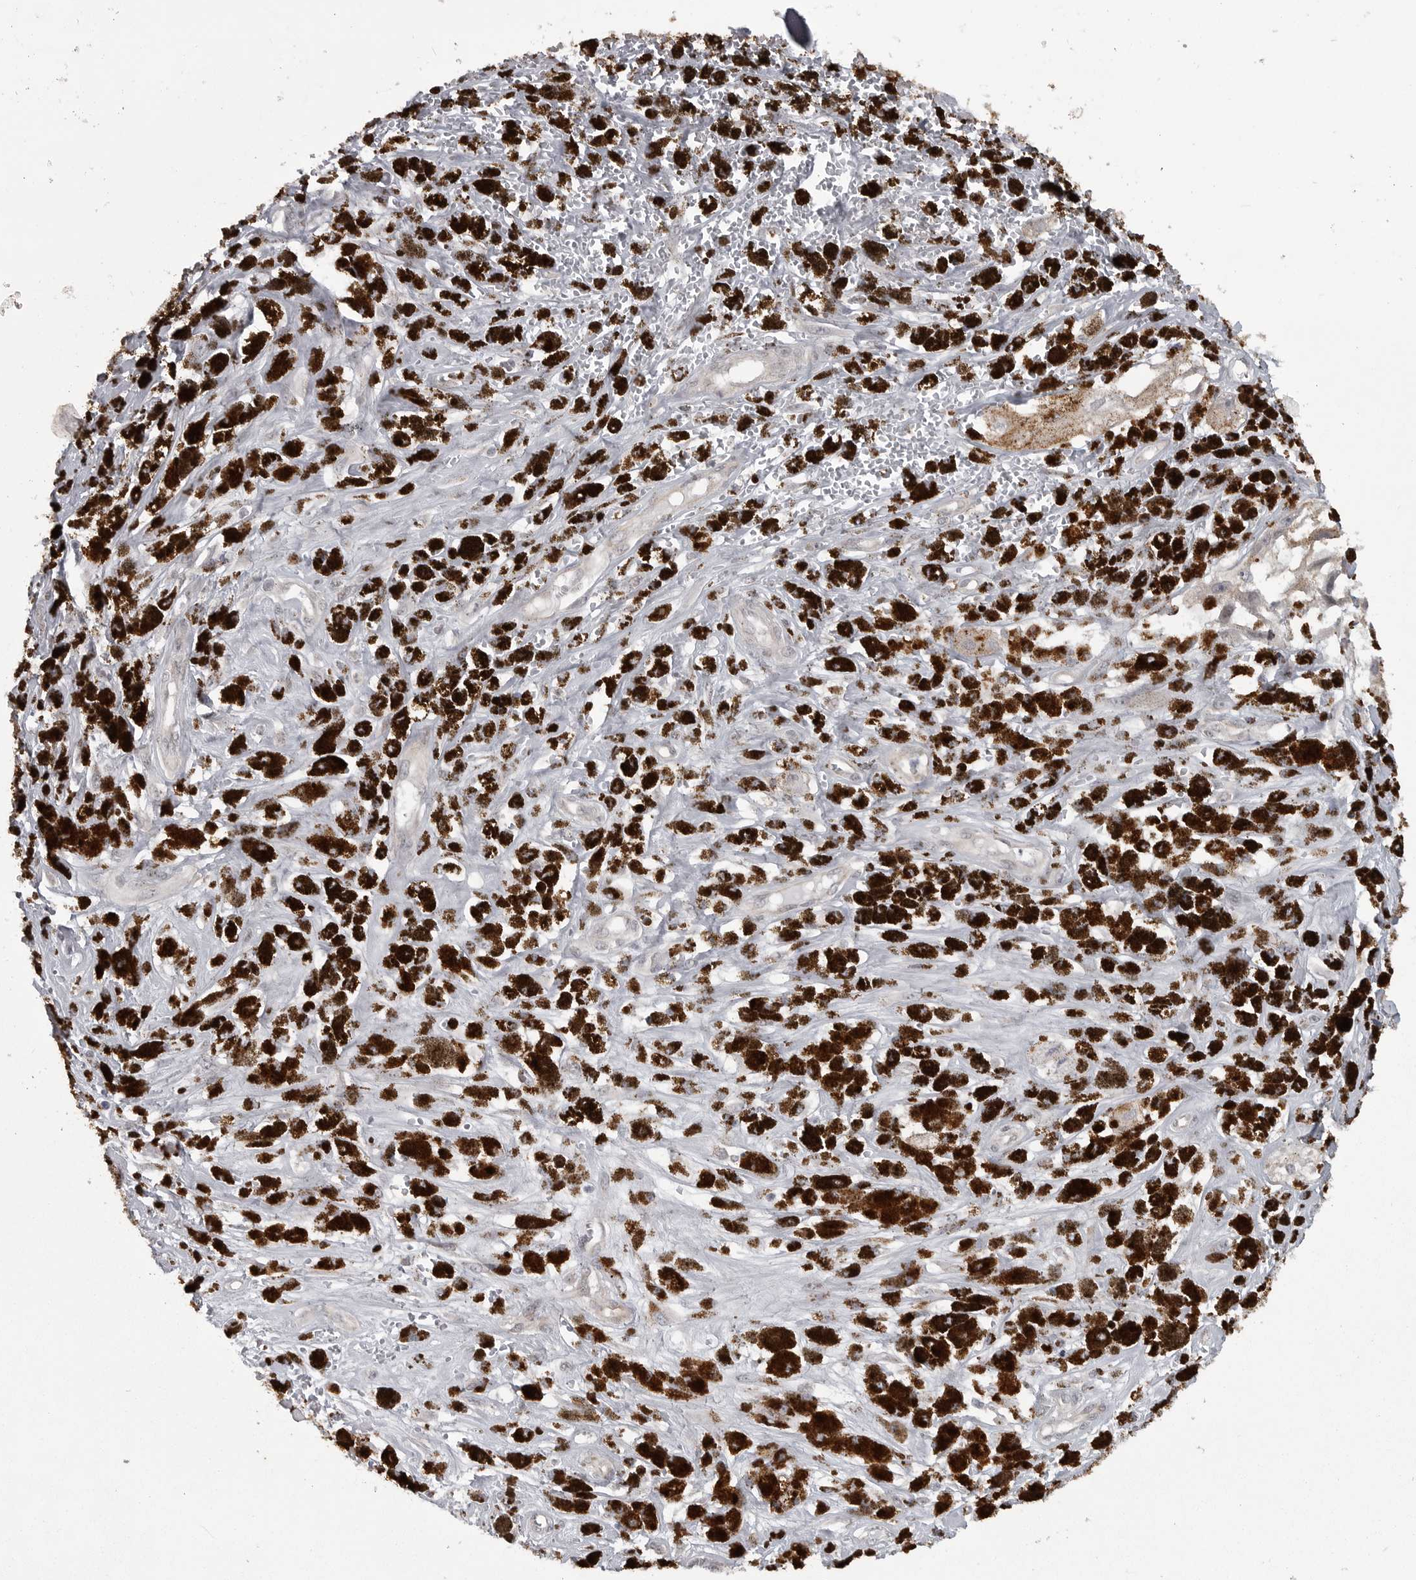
{"staining": {"intensity": "moderate", "quantity": ">75%", "location": "cytoplasmic/membranous"}, "tissue": "melanoma", "cell_type": "Tumor cells", "image_type": "cancer", "snomed": [{"axis": "morphology", "description": "Malignant melanoma, NOS"}, {"axis": "topography", "description": "Skin"}], "caption": "Protein expression analysis of malignant melanoma demonstrates moderate cytoplasmic/membranous positivity in approximately >75% of tumor cells.", "gene": "PPP1R9A", "patient": {"sex": "male", "age": 88}}